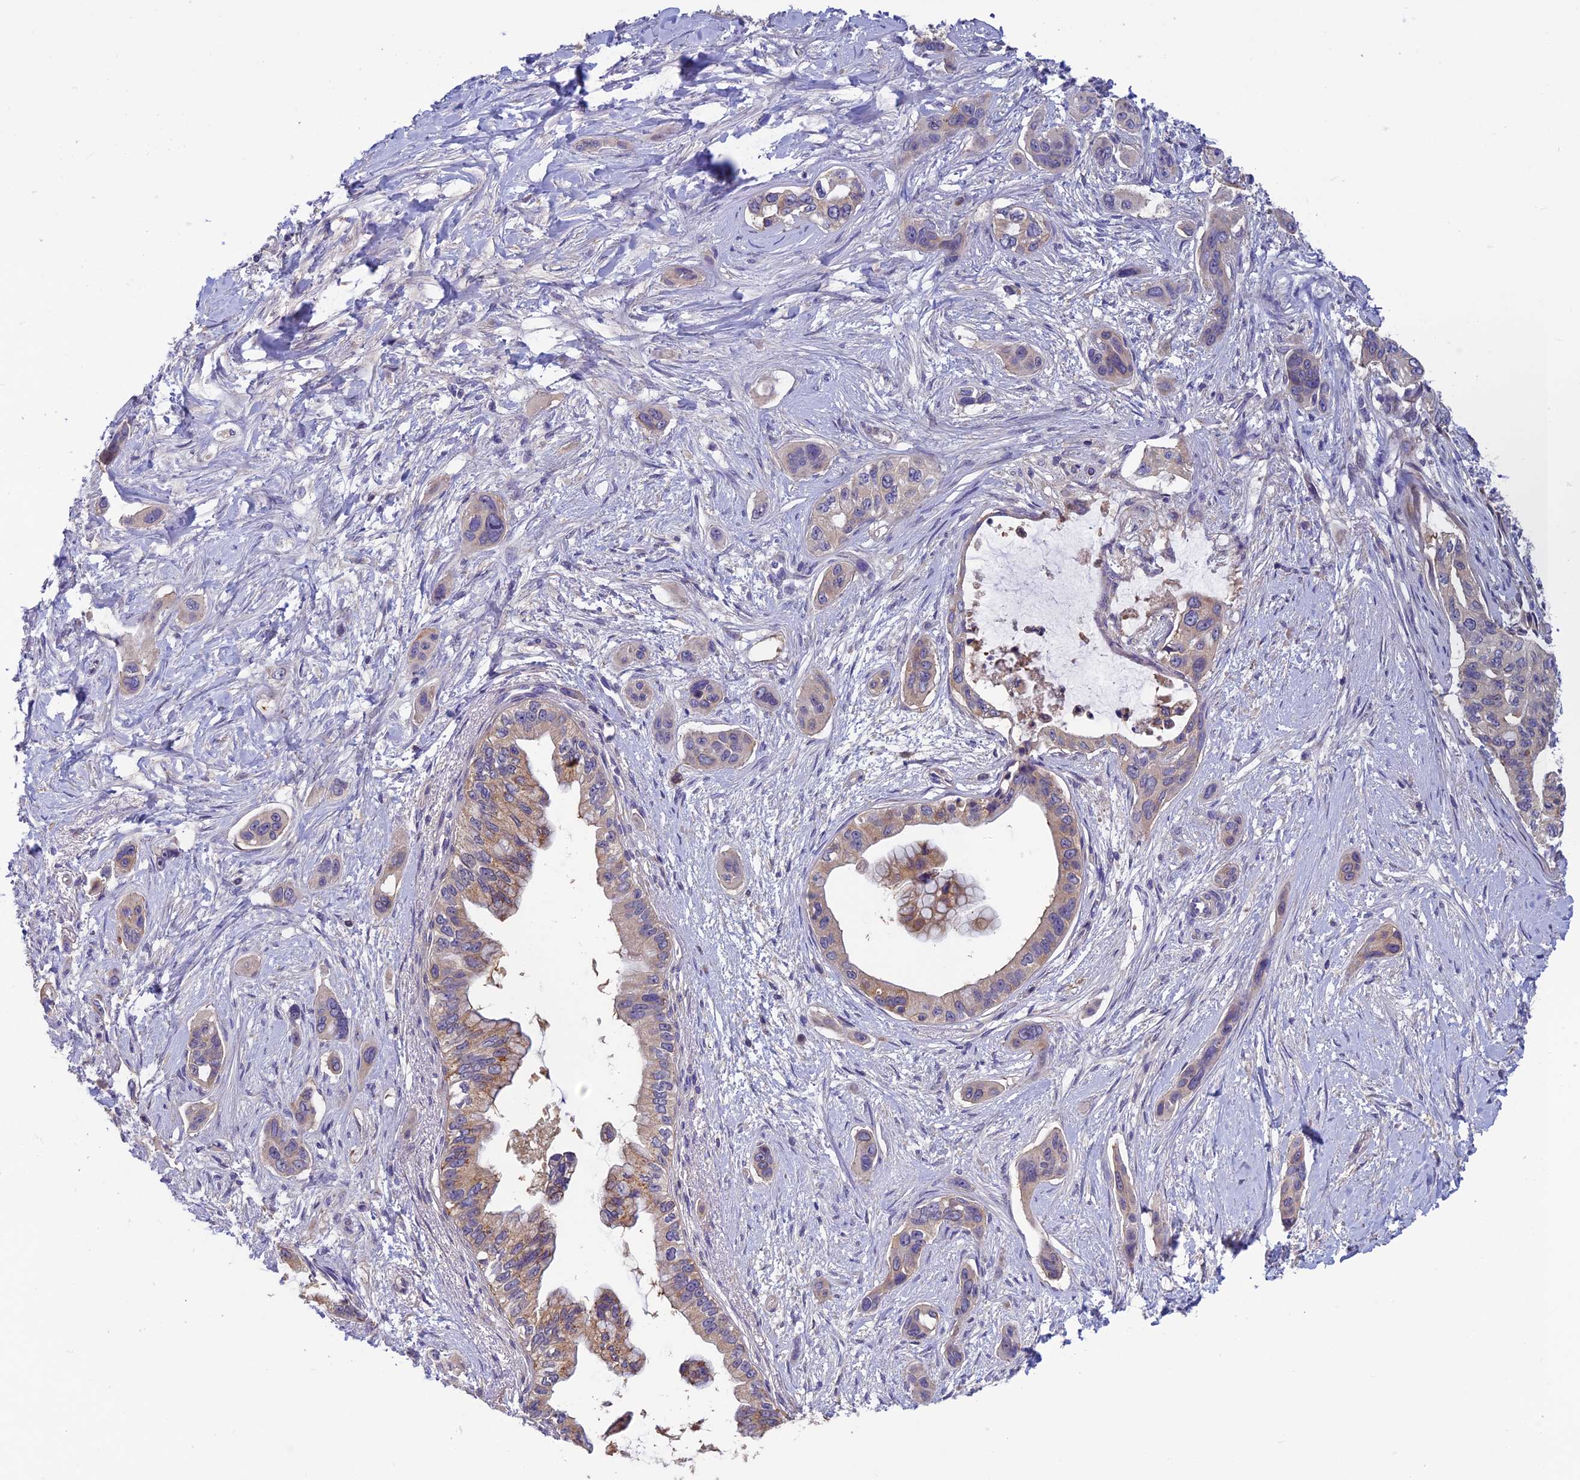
{"staining": {"intensity": "weak", "quantity": "<25%", "location": "cytoplasmic/membranous"}, "tissue": "pancreatic cancer", "cell_type": "Tumor cells", "image_type": "cancer", "snomed": [{"axis": "morphology", "description": "Adenocarcinoma, NOS"}, {"axis": "topography", "description": "Pancreas"}], "caption": "A micrograph of human pancreatic cancer is negative for staining in tumor cells.", "gene": "HECA", "patient": {"sex": "male", "age": 72}}